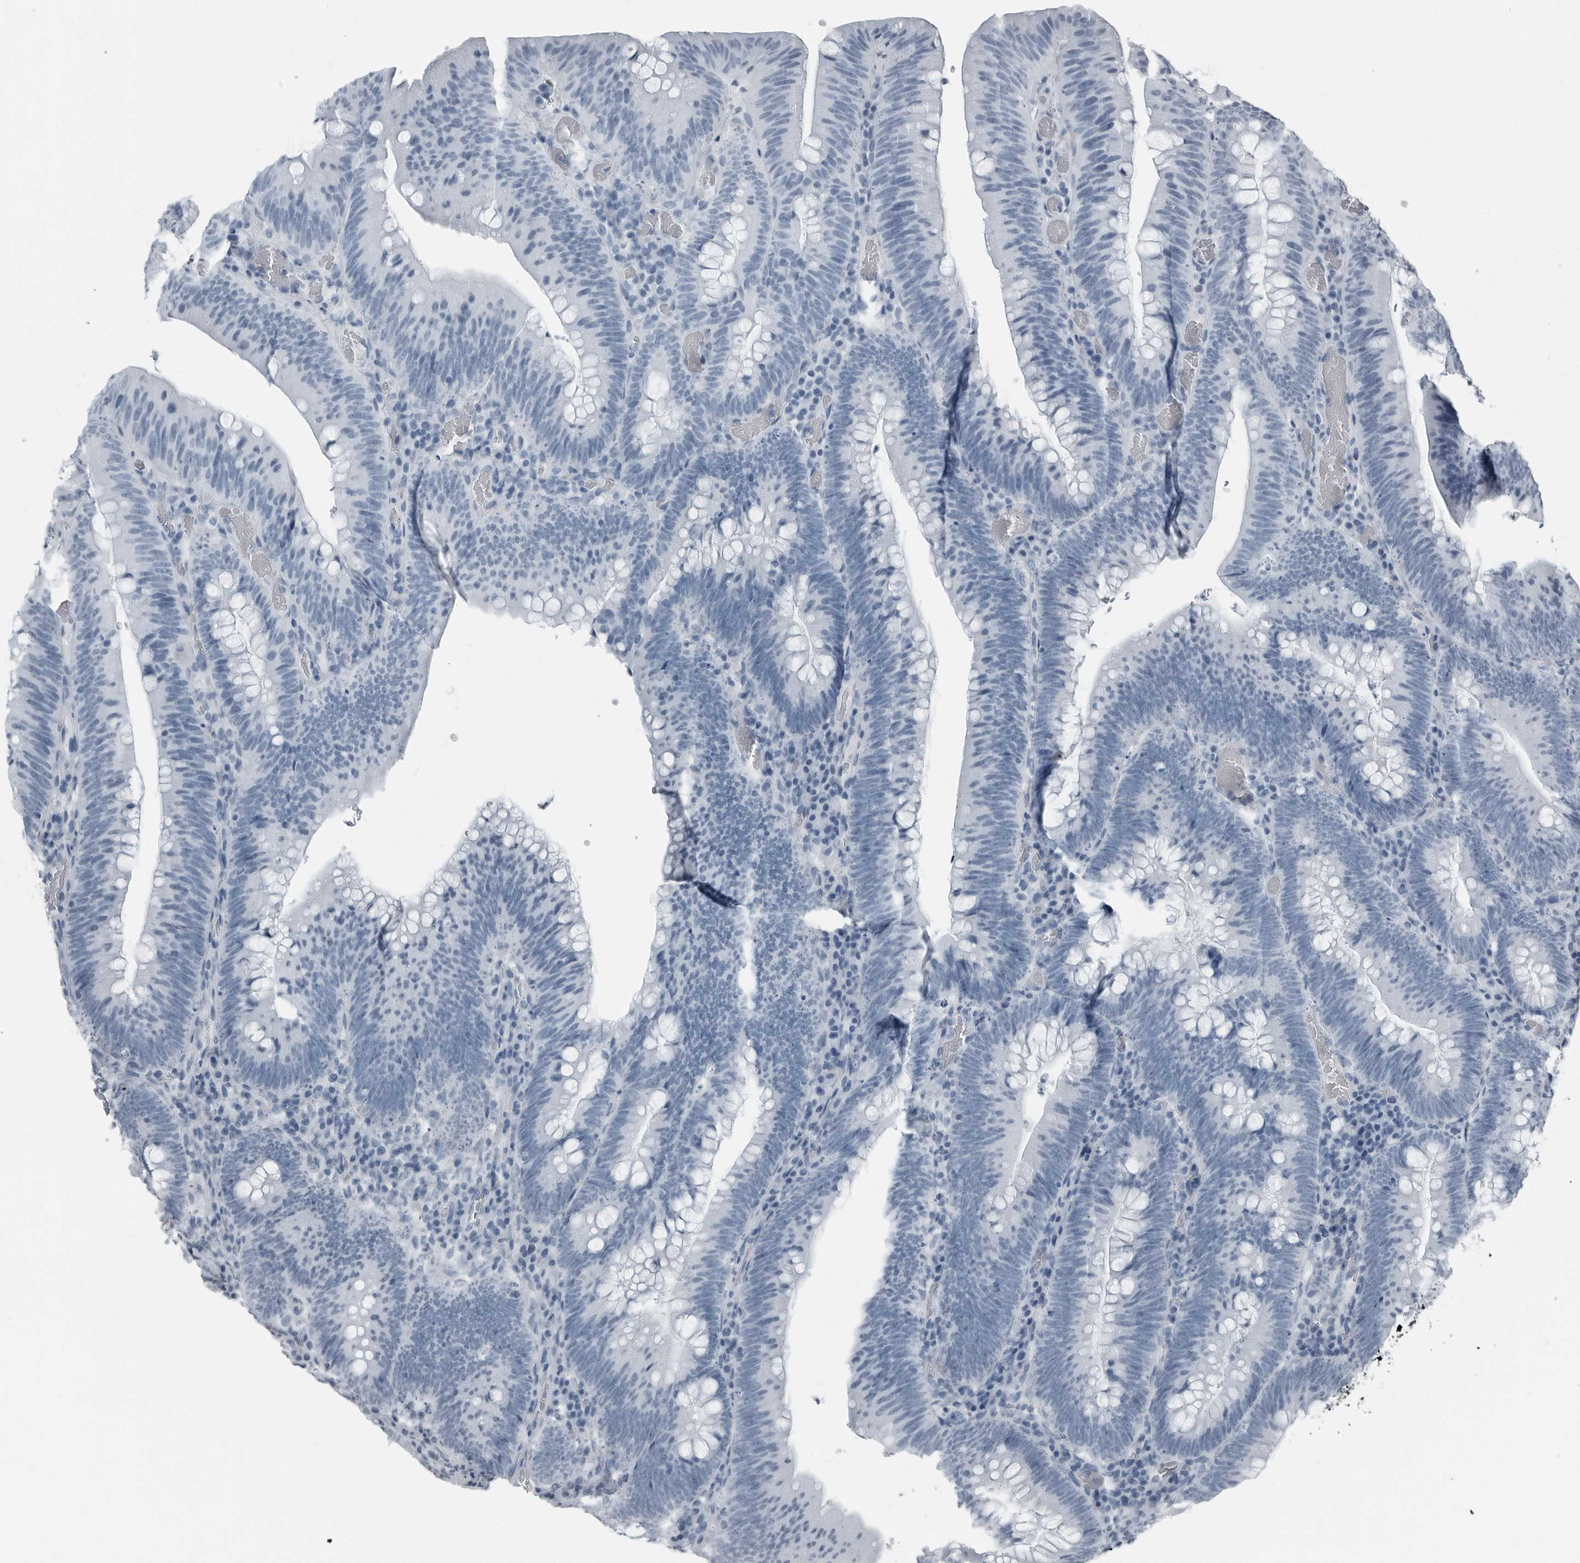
{"staining": {"intensity": "negative", "quantity": "none", "location": "none"}, "tissue": "colorectal cancer", "cell_type": "Tumor cells", "image_type": "cancer", "snomed": [{"axis": "morphology", "description": "Normal tissue, NOS"}, {"axis": "topography", "description": "Colon"}], "caption": "Human colorectal cancer stained for a protein using IHC reveals no expression in tumor cells.", "gene": "PRSS1", "patient": {"sex": "female", "age": 82}}